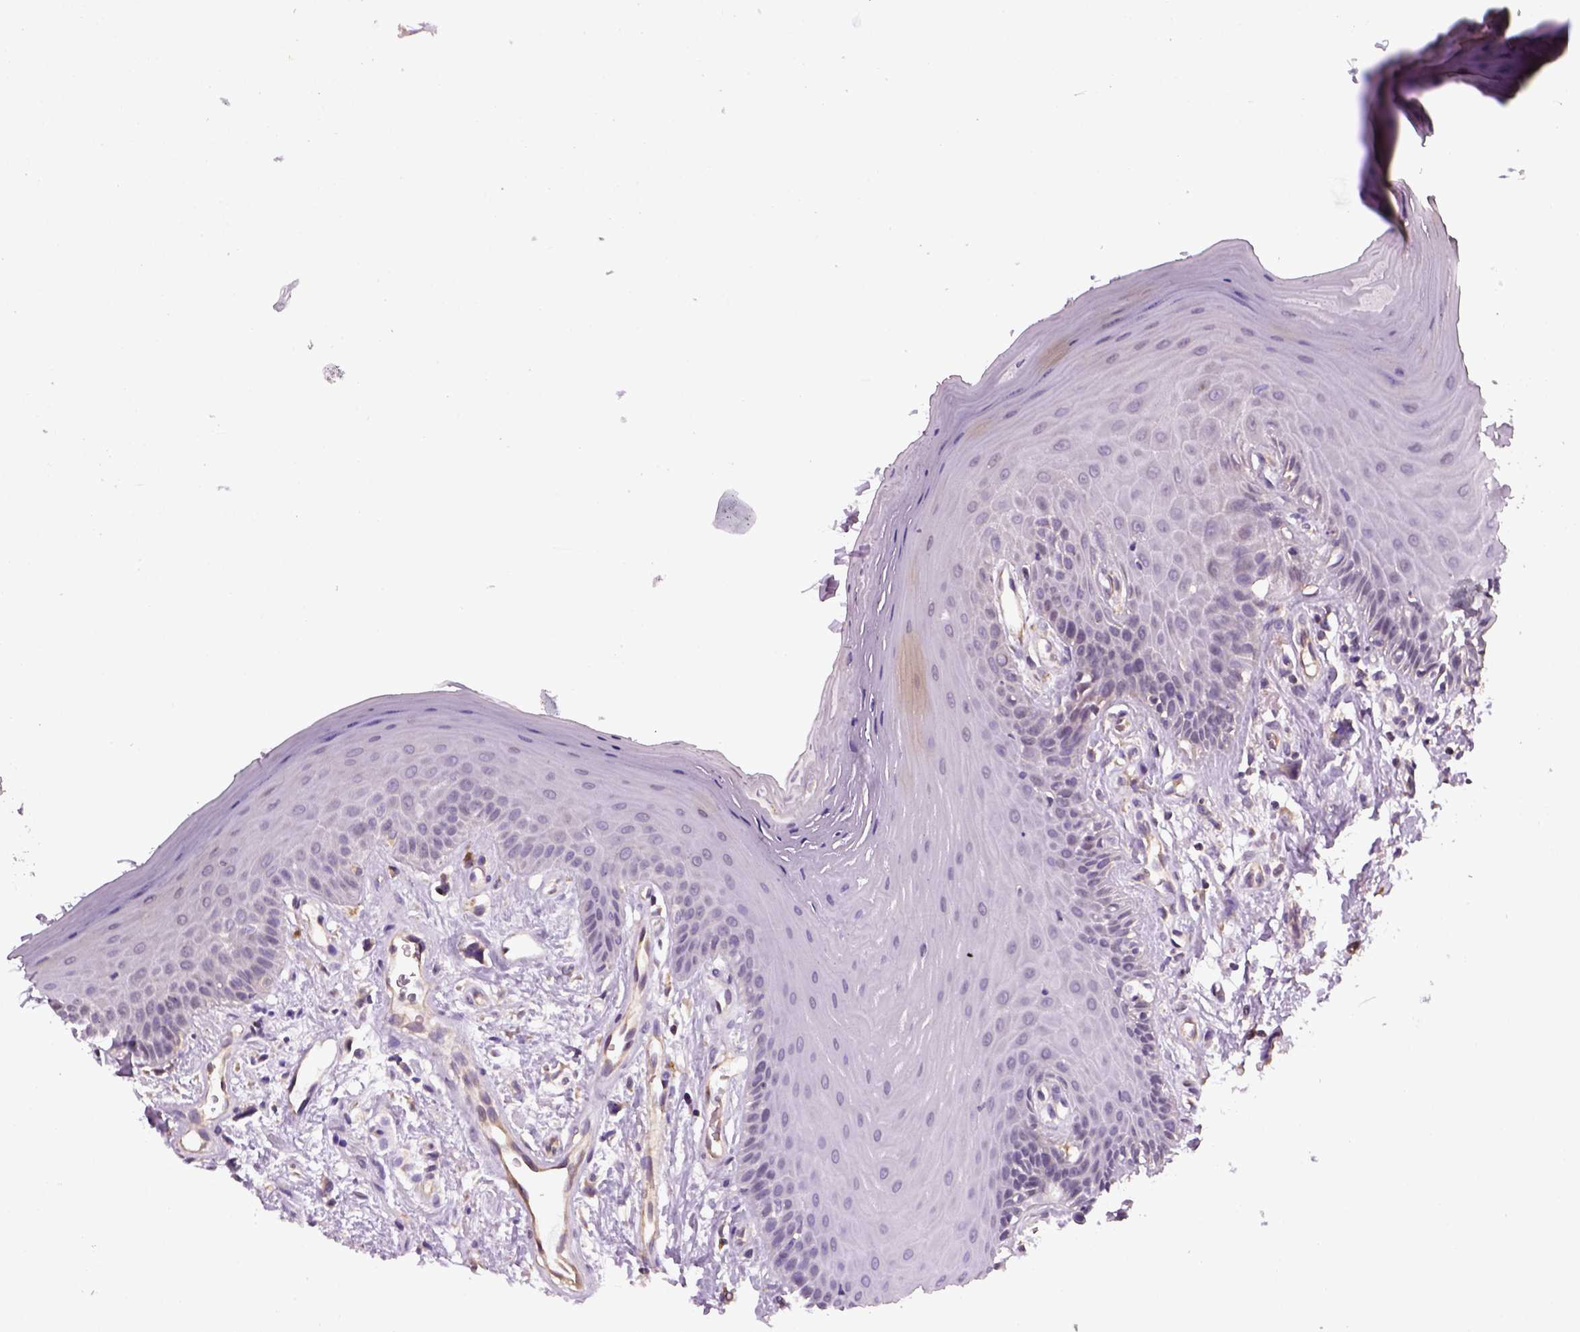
{"staining": {"intensity": "negative", "quantity": "none", "location": "none"}, "tissue": "oral mucosa", "cell_type": "Squamous epithelial cells", "image_type": "normal", "snomed": [{"axis": "morphology", "description": "Normal tissue, NOS"}, {"axis": "morphology", "description": "Normal morphology"}, {"axis": "topography", "description": "Oral tissue"}], "caption": "High power microscopy photomicrograph of an IHC histopathology image of normal oral mucosa, revealing no significant positivity in squamous epithelial cells. (DAB IHC visualized using brightfield microscopy, high magnification).", "gene": "TPRG1", "patient": {"sex": "female", "age": 76}}